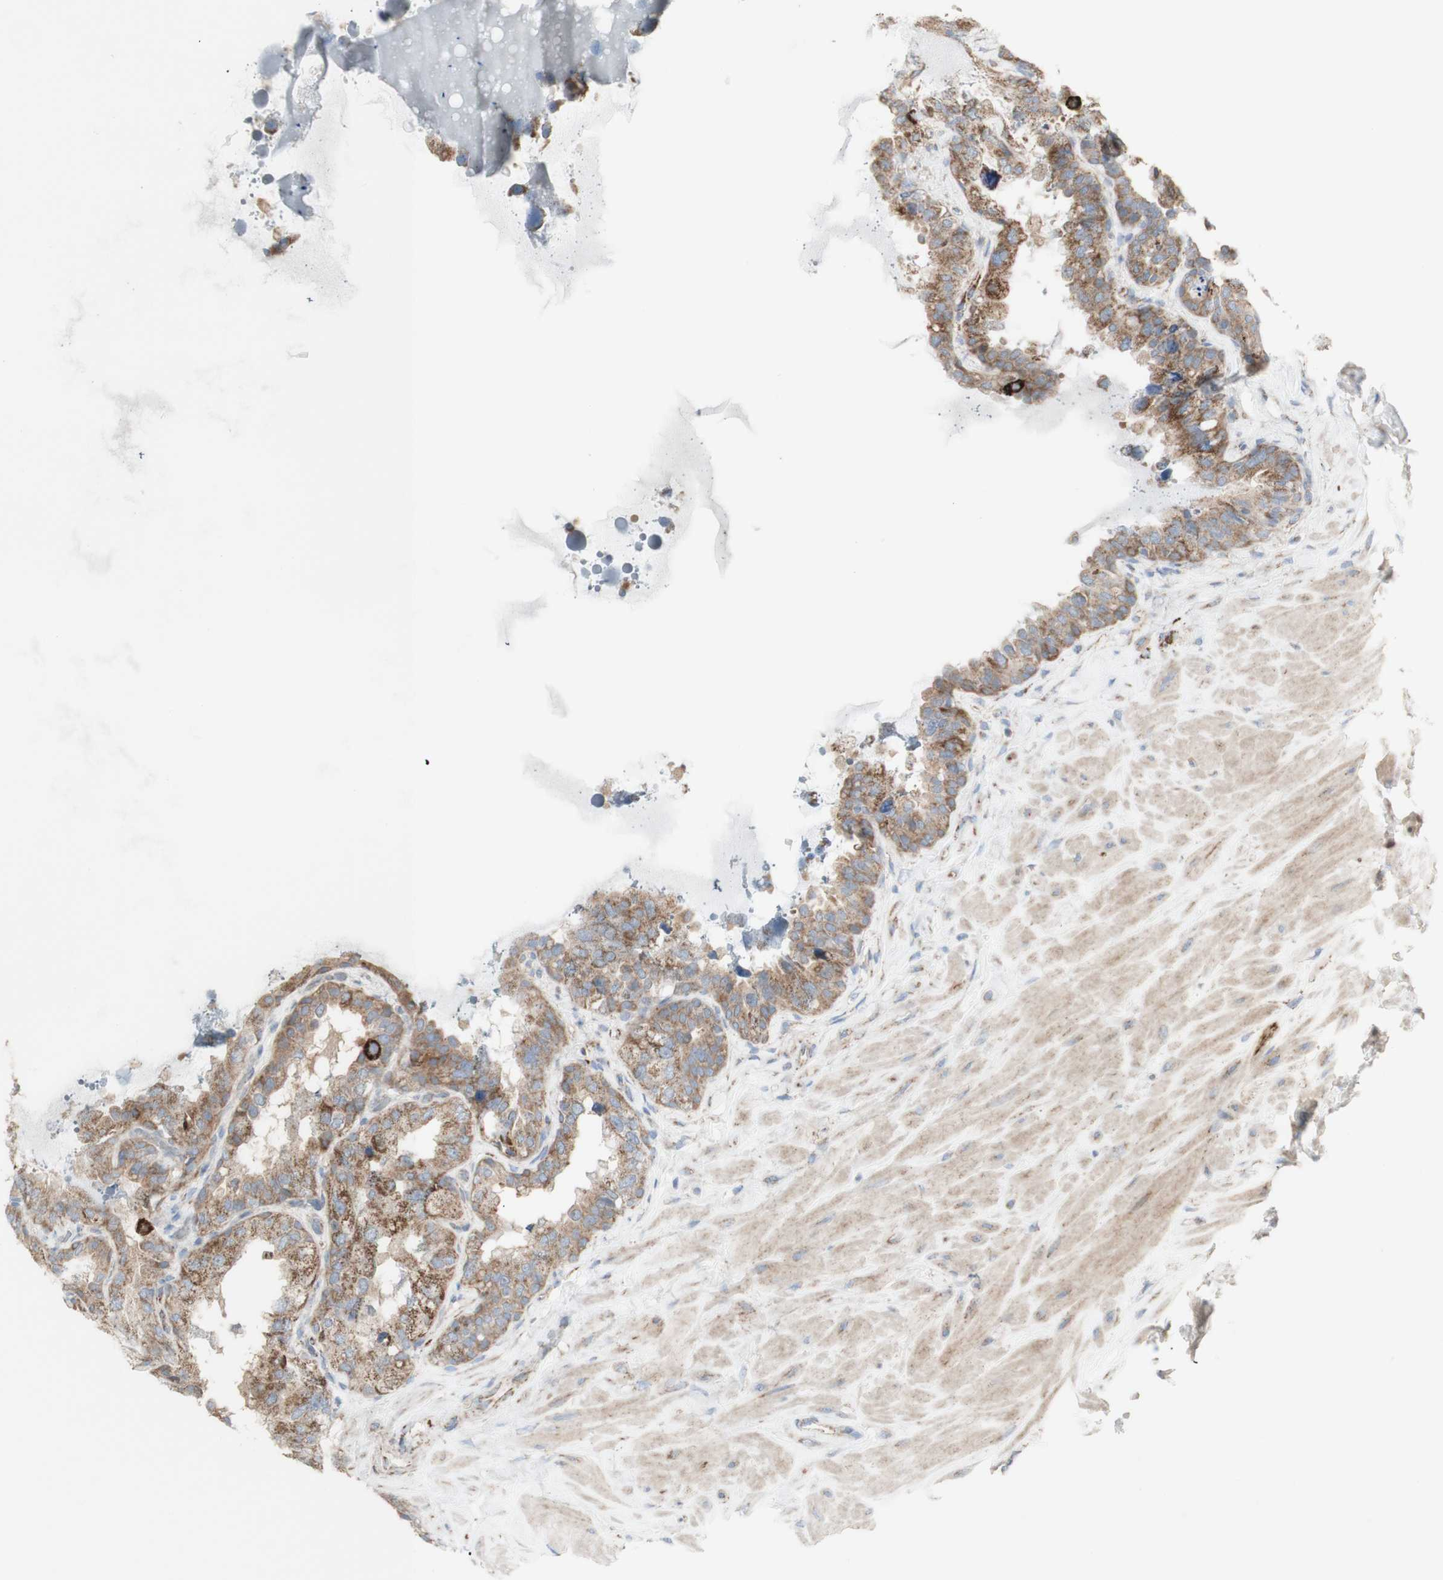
{"staining": {"intensity": "moderate", "quantity": ">75%", "location": "cytoplasmic/membranous"}, "tissue": "seminal vesicle", "cell_type": "Glandular cells", "image_type": "normal", "snomed": [{"axis": "morphology", "description": "Normal tissue, NOS"}, {"axis": "topography", "description": "Seminal veicle"}], "caption": "Immunohistochemistry photomicrograph of unremarkable seminal vesicle: seminal vesicle stained using immunohistochemistry (IHC) displays medium levels of moderate protein expression localized specifically in the cytoplasmic/membranous of glandular cells, appearing as a cytoplasmic/membranous brown color.", "gene": "C3orf52", "patient": {"sex": "male", "age": 68}}